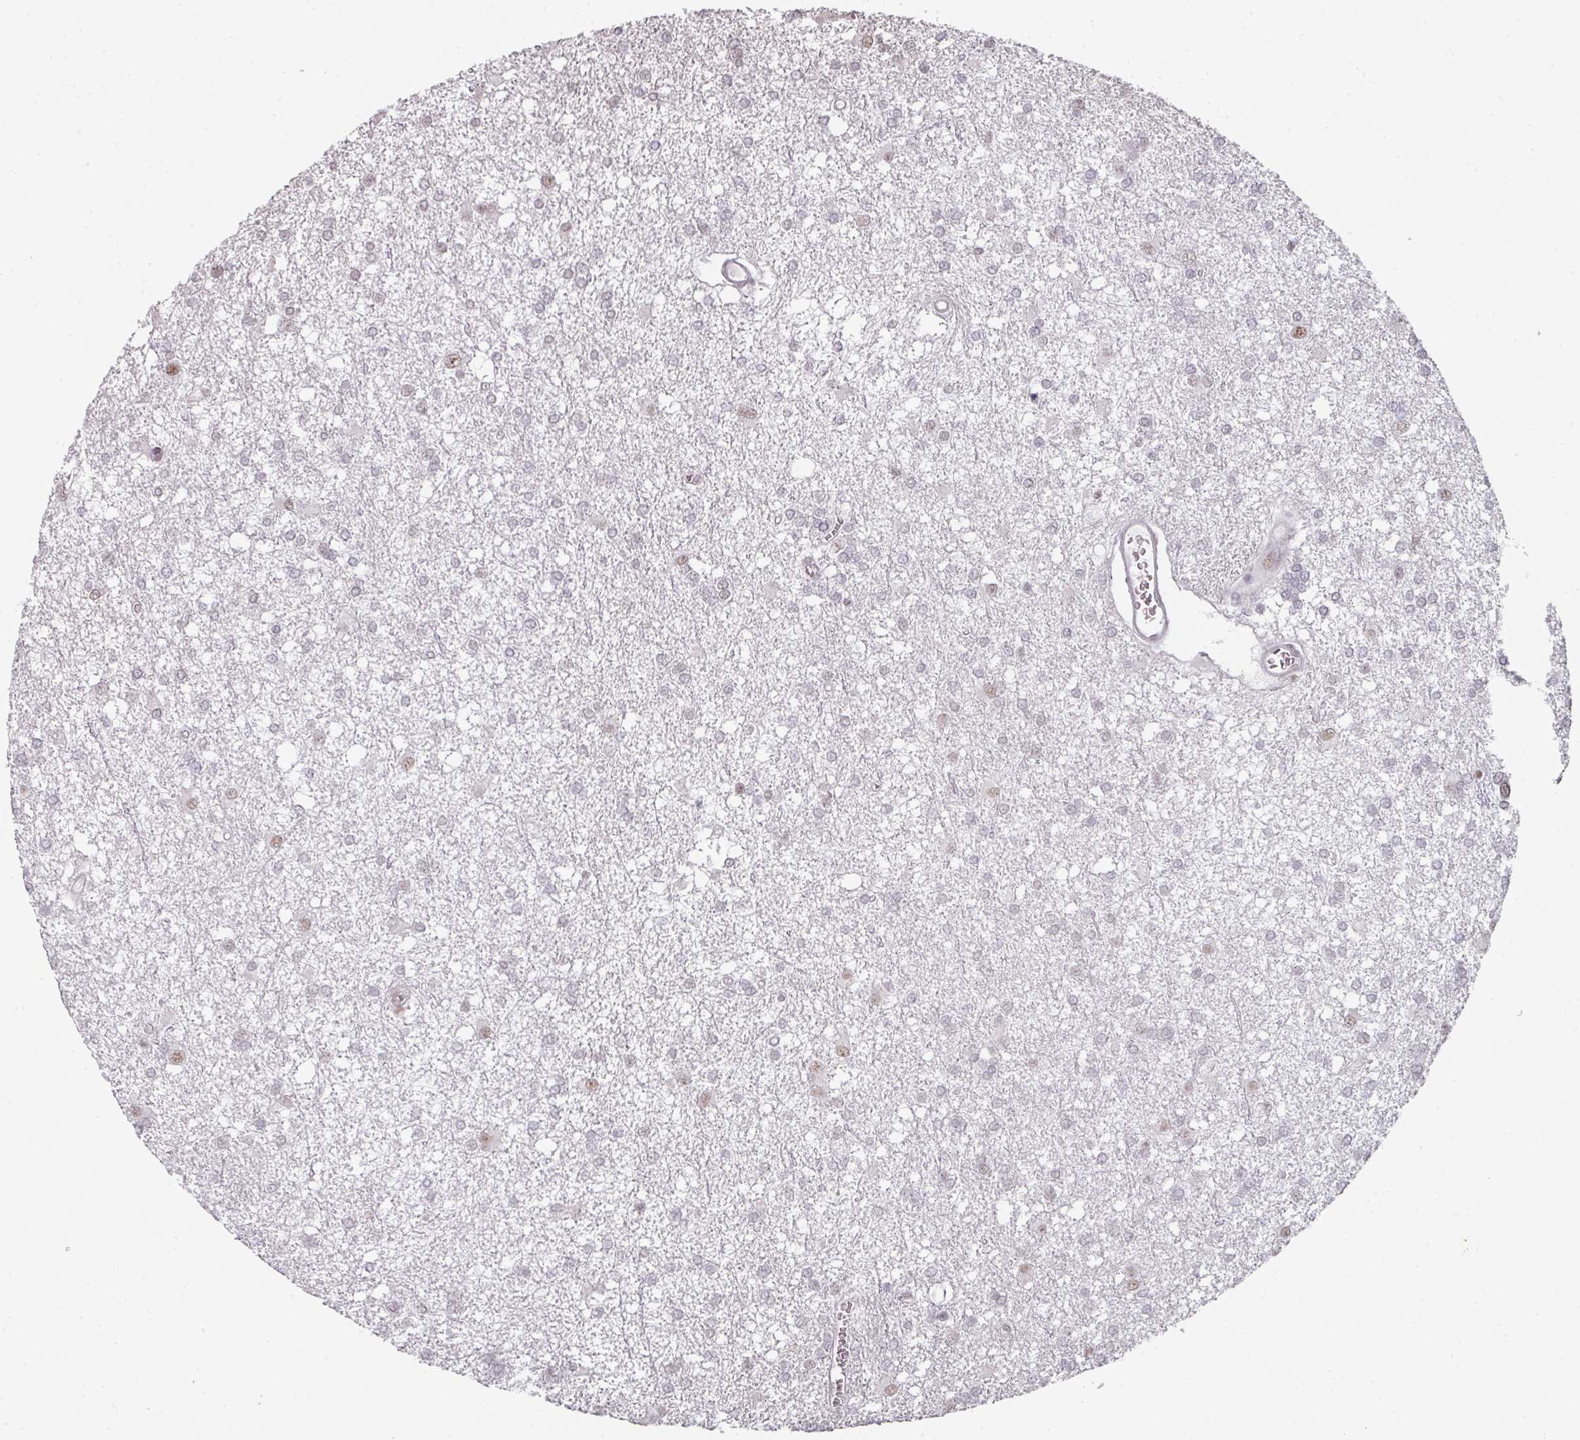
{"staining": {"intensity": "moderate", "quantity": "<25%", "location": "nuclear"}, "tissue": "glioma", "cell_type": "Tumor cells", "image_type": "cancer", "snomed": [{"axis": "morphology", "description": "Glioma, malignant, High grade"}, {"axis": "topography", "description": "Brain"}], "caption": "Approximately <25% of tumor cells in glioma show moderate nuclear protein positivity as visualized by brown immunohistochemical staining.", "gene": "SF3B5", "patient": {"sex": "male", "age": 48}}